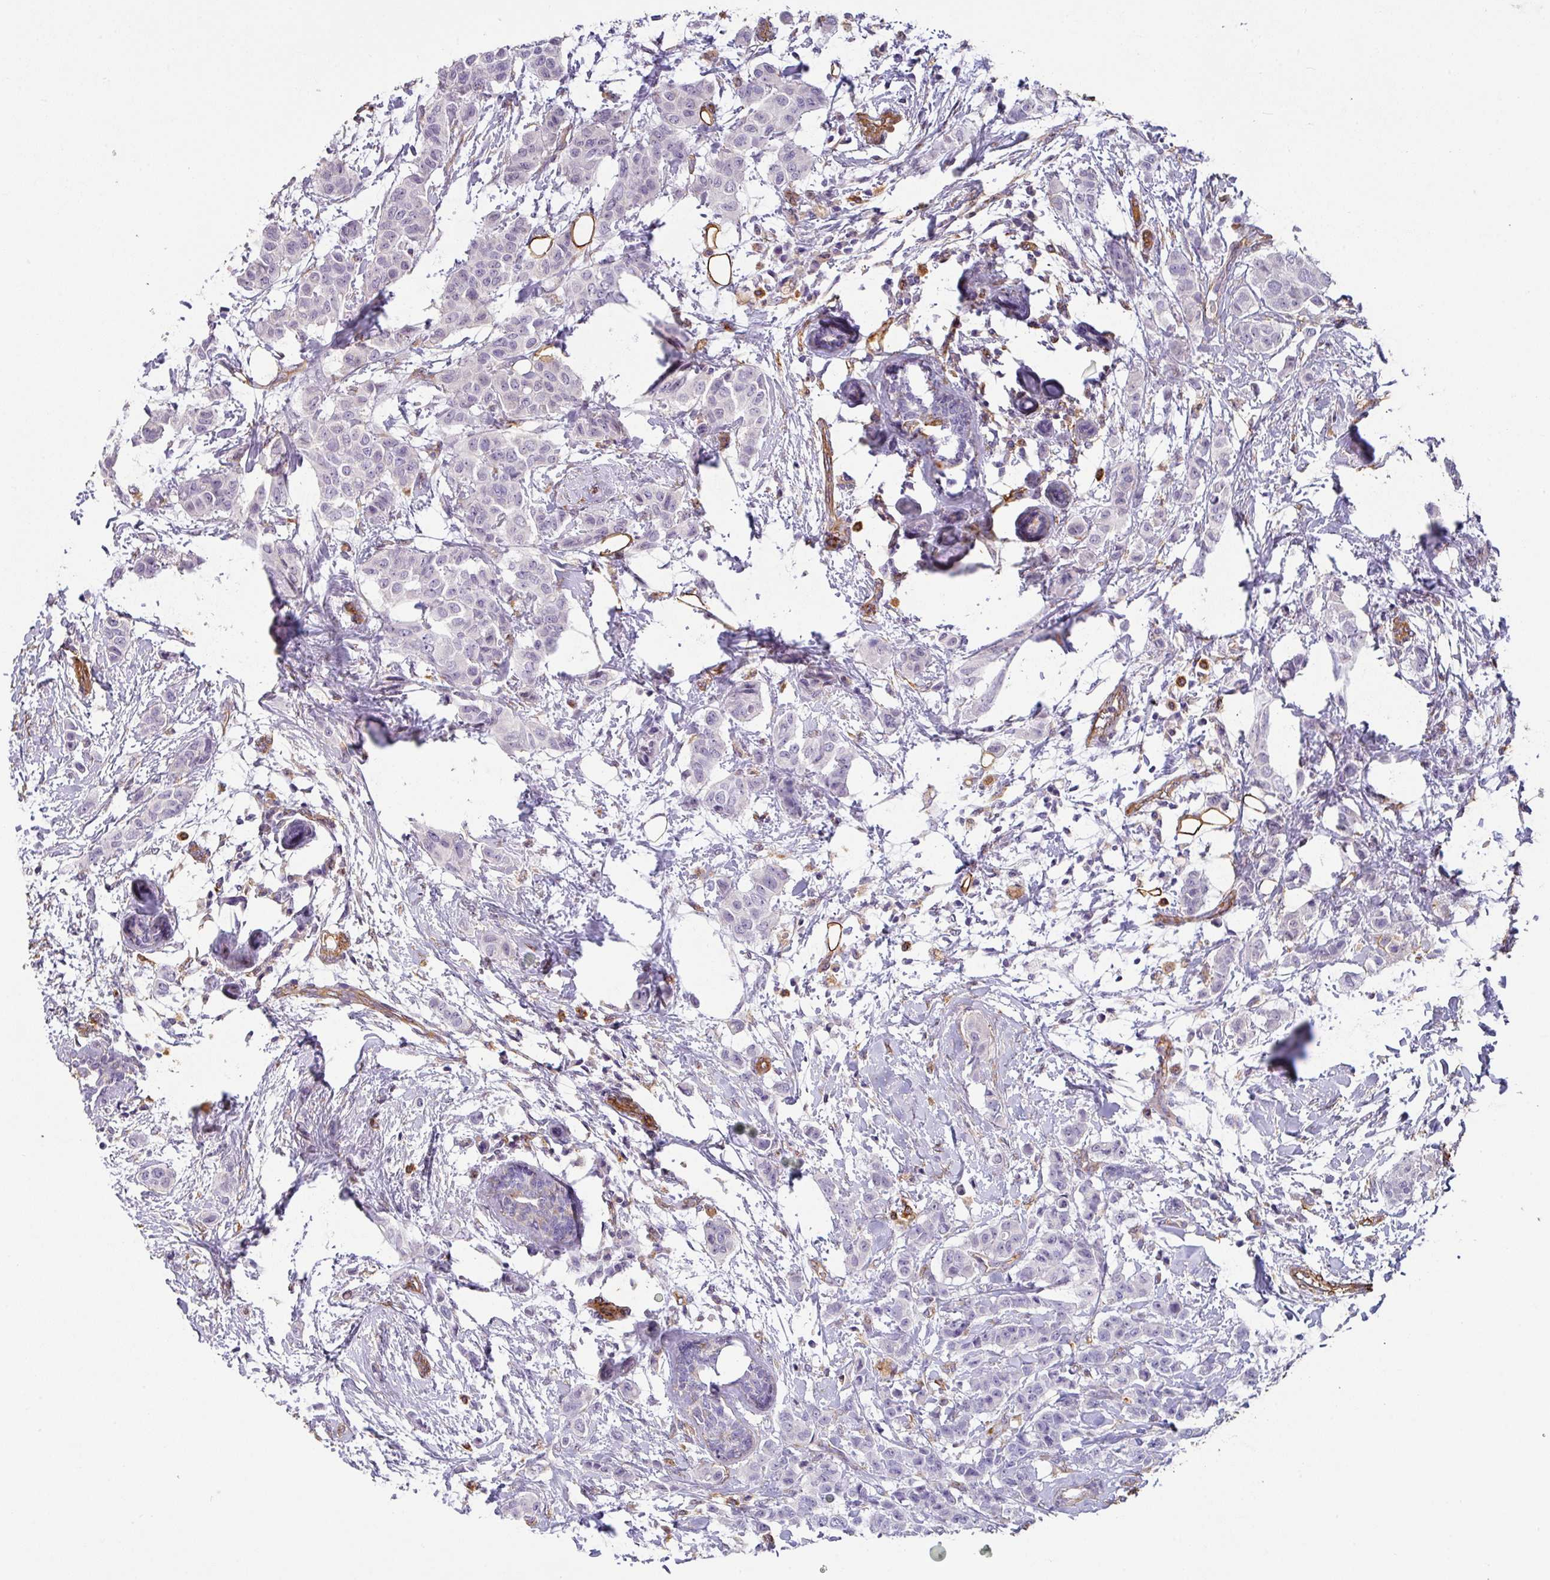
{"staining": {"intensity": "negative", "quantity": "none", "location": "none"}, "tissue": "breast cancer", "cell_type": "Tumor cells", "image_type": "cancer", "snomed": [{"axis": "morphology", "description": "Duct carcinoma"}, {"axis": "topography", "description": "Breast"}], "caption": "Immunohistochemical staining of human breast cancer (infiltrating ductal carcinoma) reveals no significant expression in tumor cells.", "gene": "ZNF280C", "patient": {"sex": "female", "age": 40}}